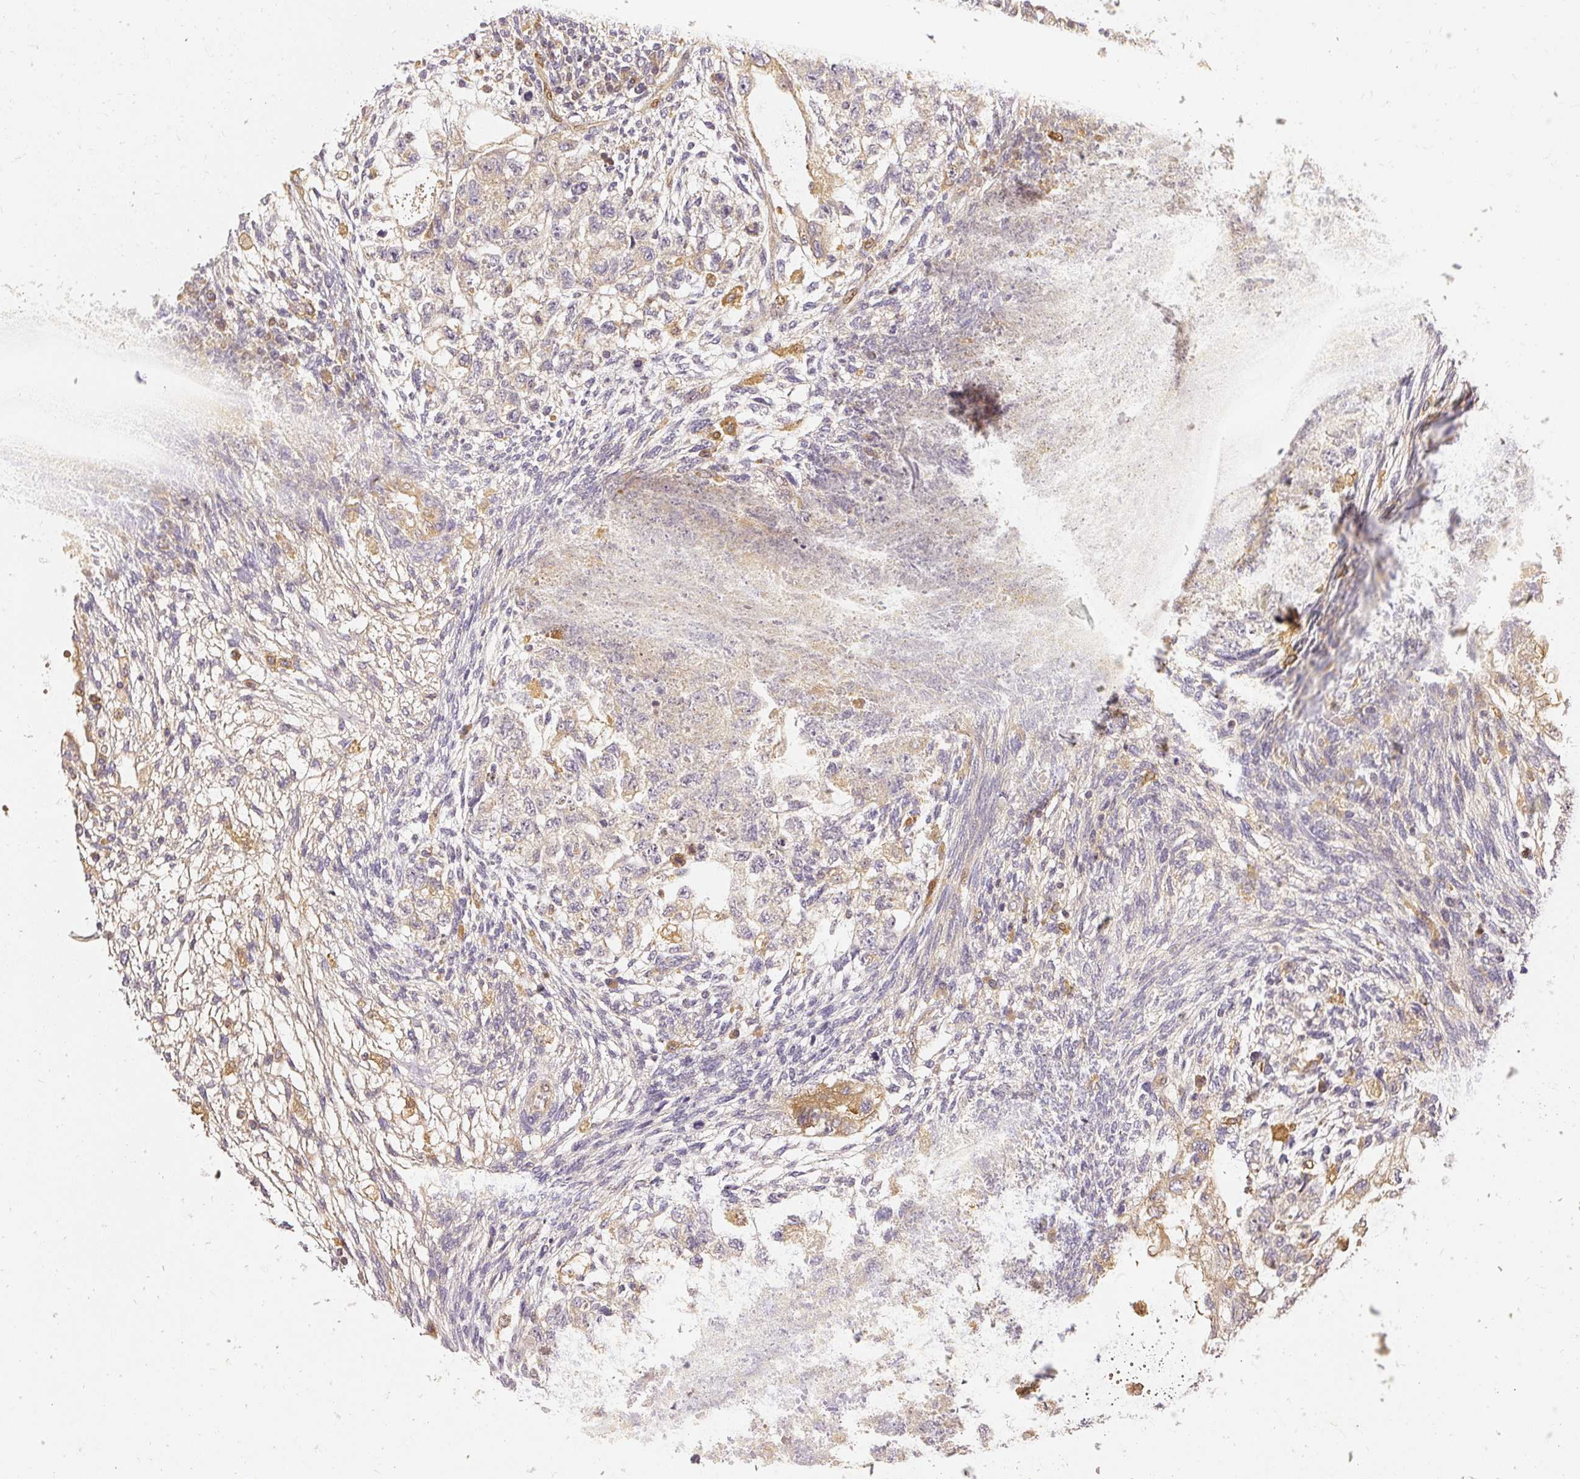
{"staining": {"intensity": "weak", "quantity": "25%-75%", "location": "cytoplasmic/membranous"}, "tissue": "testis cancer", "cell_type": "Tumor cells", "image_type": "cancer", "snomed": [{"axis": "morphology", "description": "Normal tissue, NOS"}, {"axis": "morphology", "description": "Carcinoma, Embryonal, NOS"}, {"axis": "topography", "description": "Testis"}], "caption": "This histopathology image shows testis cancer (embryonal carcinoma) stained with immunohistochemistry to label a protein in brown. The cytoplasmic/membranous of tumor cells show weak positivity for the protein. Nuclei are counter-stained blue.", "gene": "NAPA", "patient": {"sex": "male", "age": 36}}